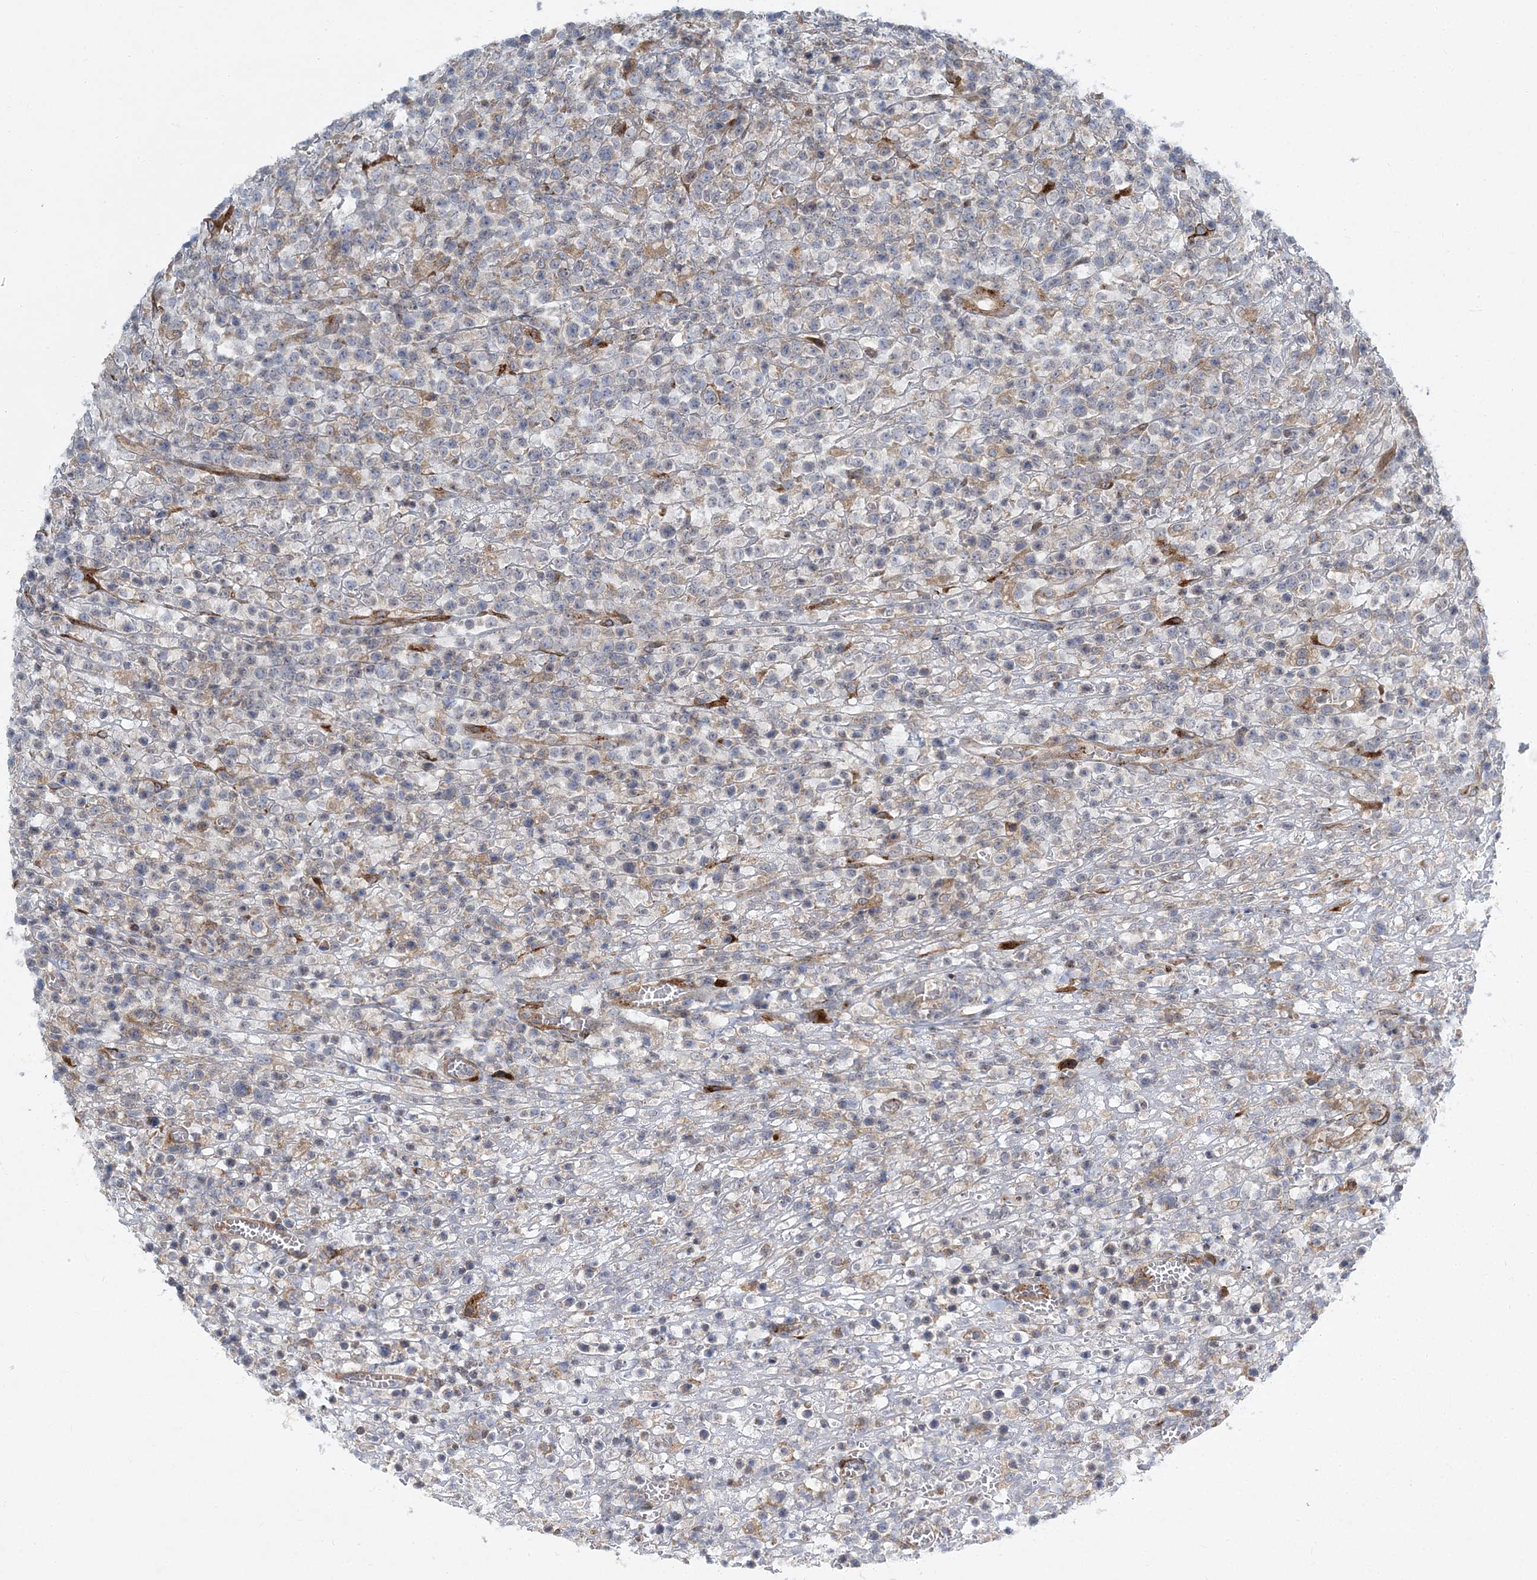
{"staining": {"intensity": "negative", "quantity": "none", "location": "none"}, "tissue": "lymphoma", "cell_type": "Tumor cells", "image_type": "cancer", "snomed": [{"axis": "morphology", "description": "Malignant lymphoma, non-Hodgkin's type, High grade"}, {"axis": "topography", "description": "Colon"}], "caption": "This photomicrograph is of lymphoma stained with IHC to label a protein in brown with the nuclei are counter-stained blue. There is no staining in tumor cells.", "gene": "NBAS", "patient": {"sex": "female", "age": 53}}